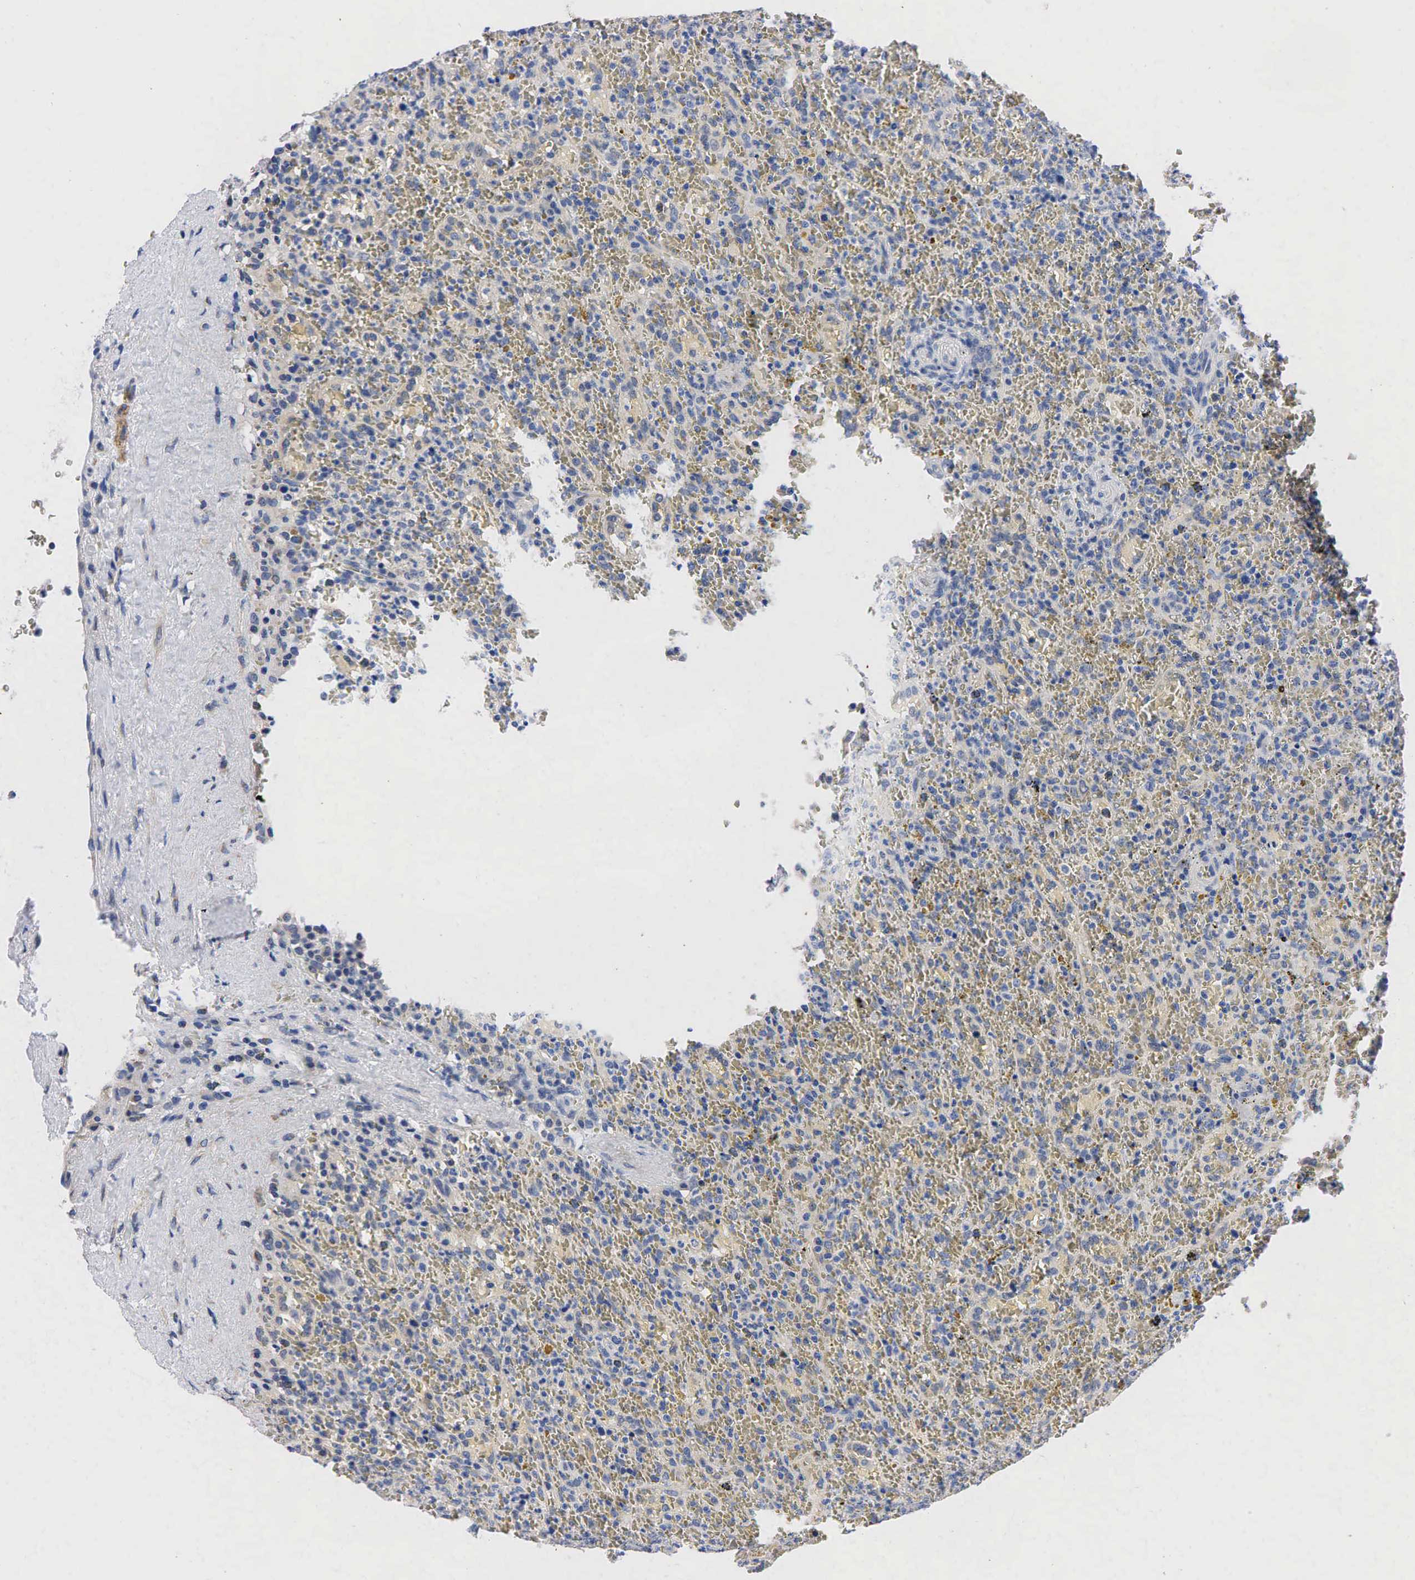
{"staining": {"intensity": "negative", "quantity": "none", "location": "none"}, "tissue": "lymphoma", "cell_type": "Tumor cells", "image_type": "cancer", "snomed": [{"axis": "morphology", "description": "Malignant lymphoma, non-Hodgkin's type, High grade"}, {"axis": "topography", "description": "Spleen"}, {"axis": "topography", "description": "Lymph node"}], "caption": "The histopathology image displays no significant positivity in tumor cells of high-grade malignant lymphoma, non-Hodgkin's type. (Brightfield microscopy of DAB IHC at high magnification).", "gene": "PGR", "patient": {"sex": "female", "age": 70}}